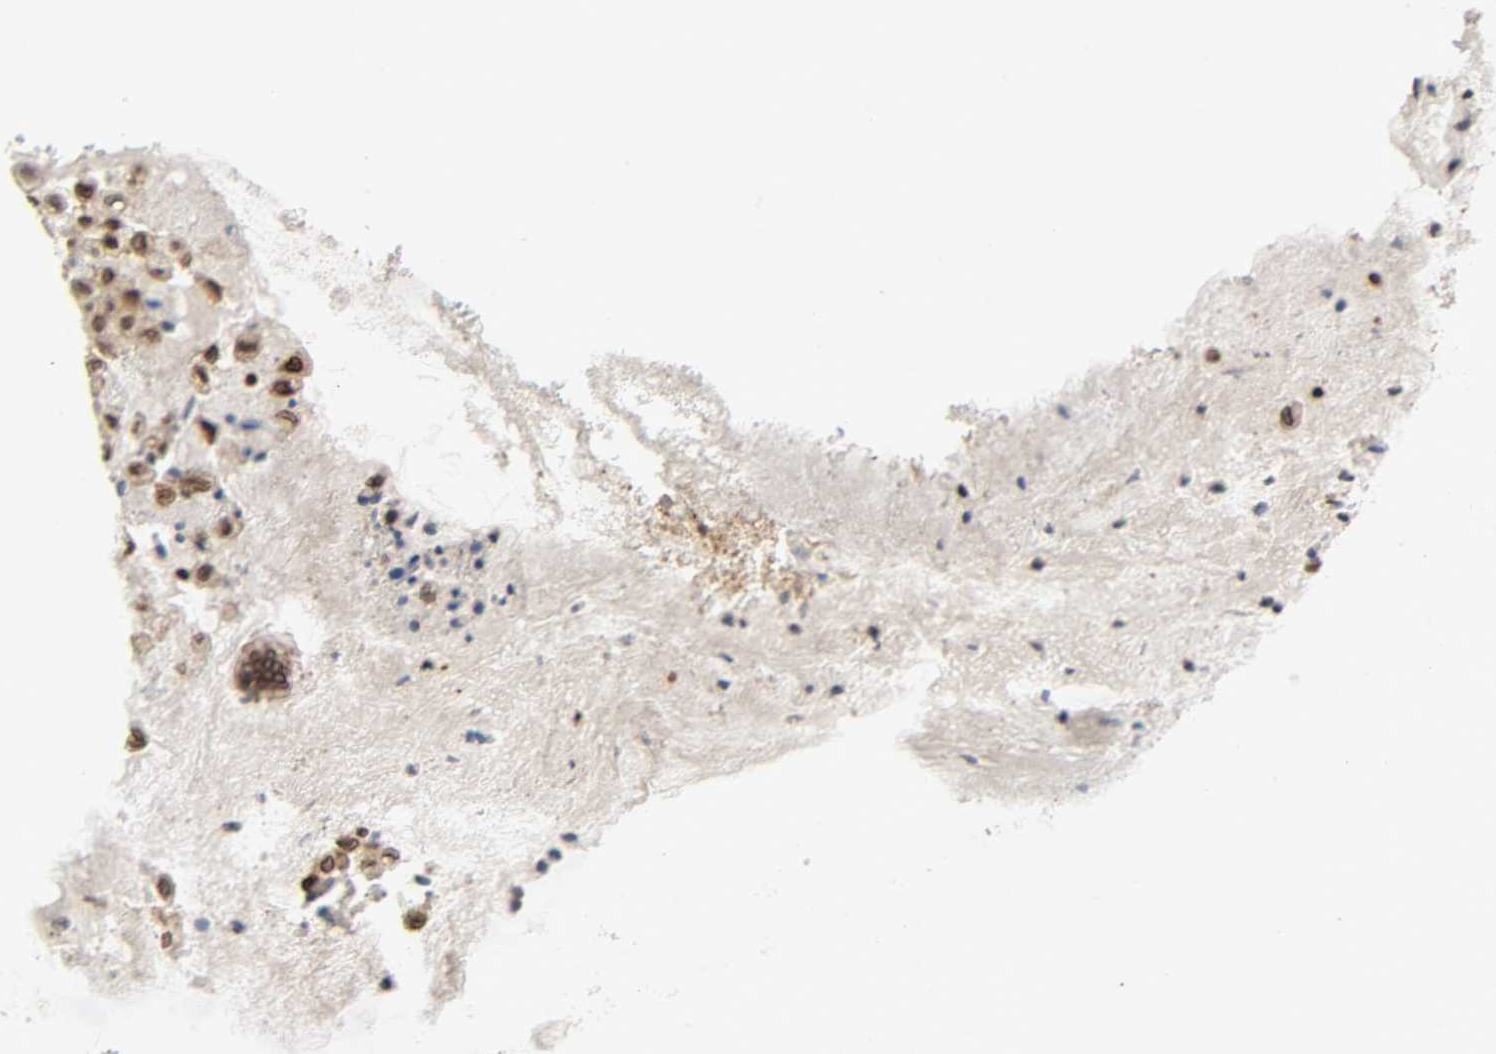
{"staining": {"intensity": "moderate", "quantity": ">75%", "location": "nuclear"}, "tissue": "soft tissue", "cell_type": "Fibroblasts", "image_type": "normal", "snomed": [{"axis": "morphology", "description": "Normal tissue, NOS"}, {"axis": "topography", "description": "Bronchus"}, {"axis": "topography", "description": "Lung"}], "caption": "Fibroblasts show medium levels of moderate nuclear expression in approximately >75% of cells in normal soft tissue.", "gene": "RANGAP1", "patient": {"sex": "female", "age": 56}}